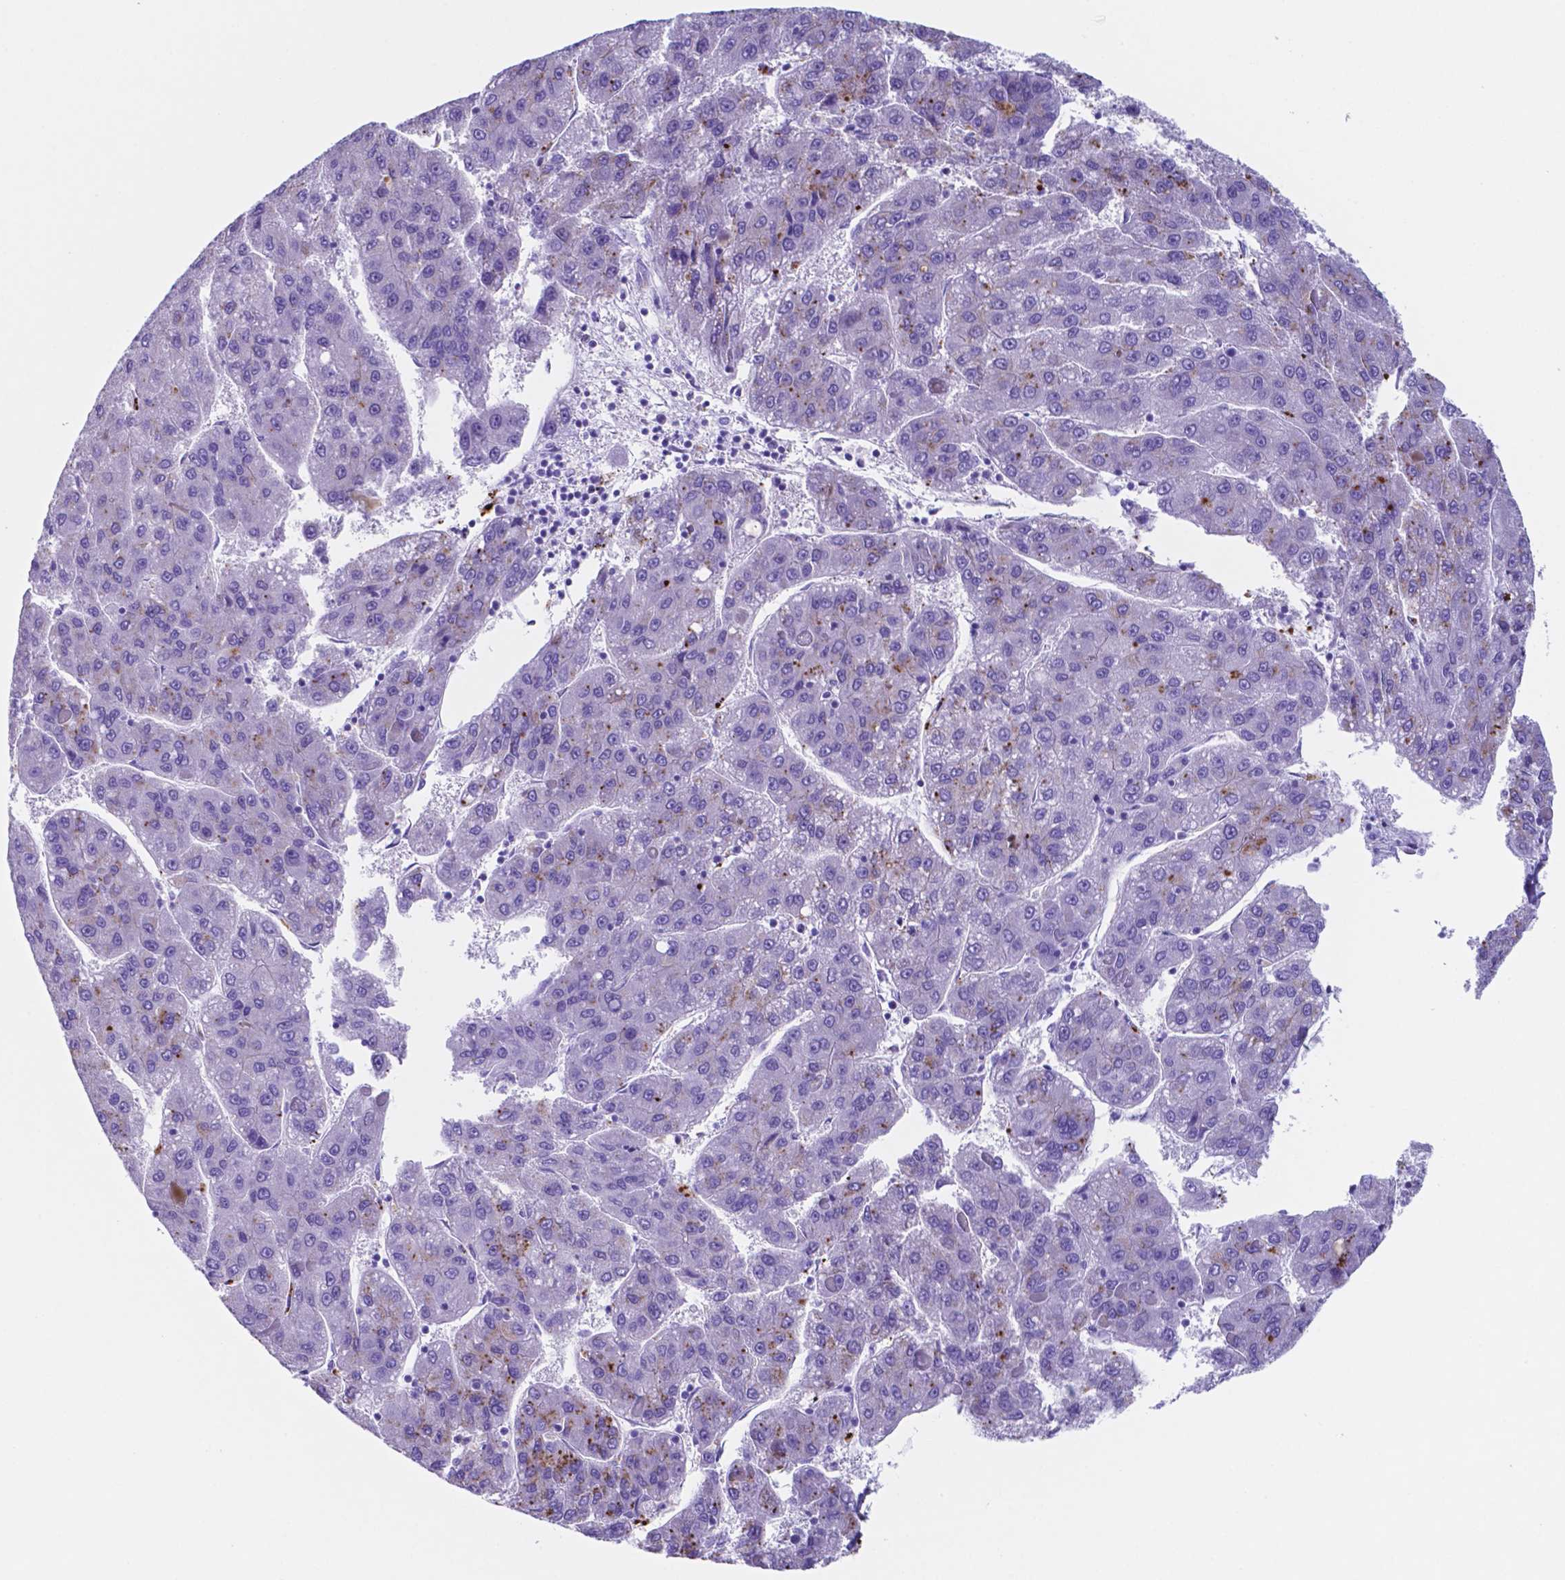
{"staining": {"intensity": "negative", "quantity": "none", "location": "none"}, "tissue": "liver cancer", "cell_type": "Tumor cells", "image_type": "cancer", "snomed": [{"axis": "morphology", "description": "Carcinoma, Hepatocellular, NOS"}, {"axis": "topography", "description": "Liver"}], "caption": "This is an immunohistochemistry photomicrograph of hepatocellular carcinoma (liver). There is no expression in tumor cells.", "gene": "DNAAF8", "patient": {"sex": "female", "age": 82}}